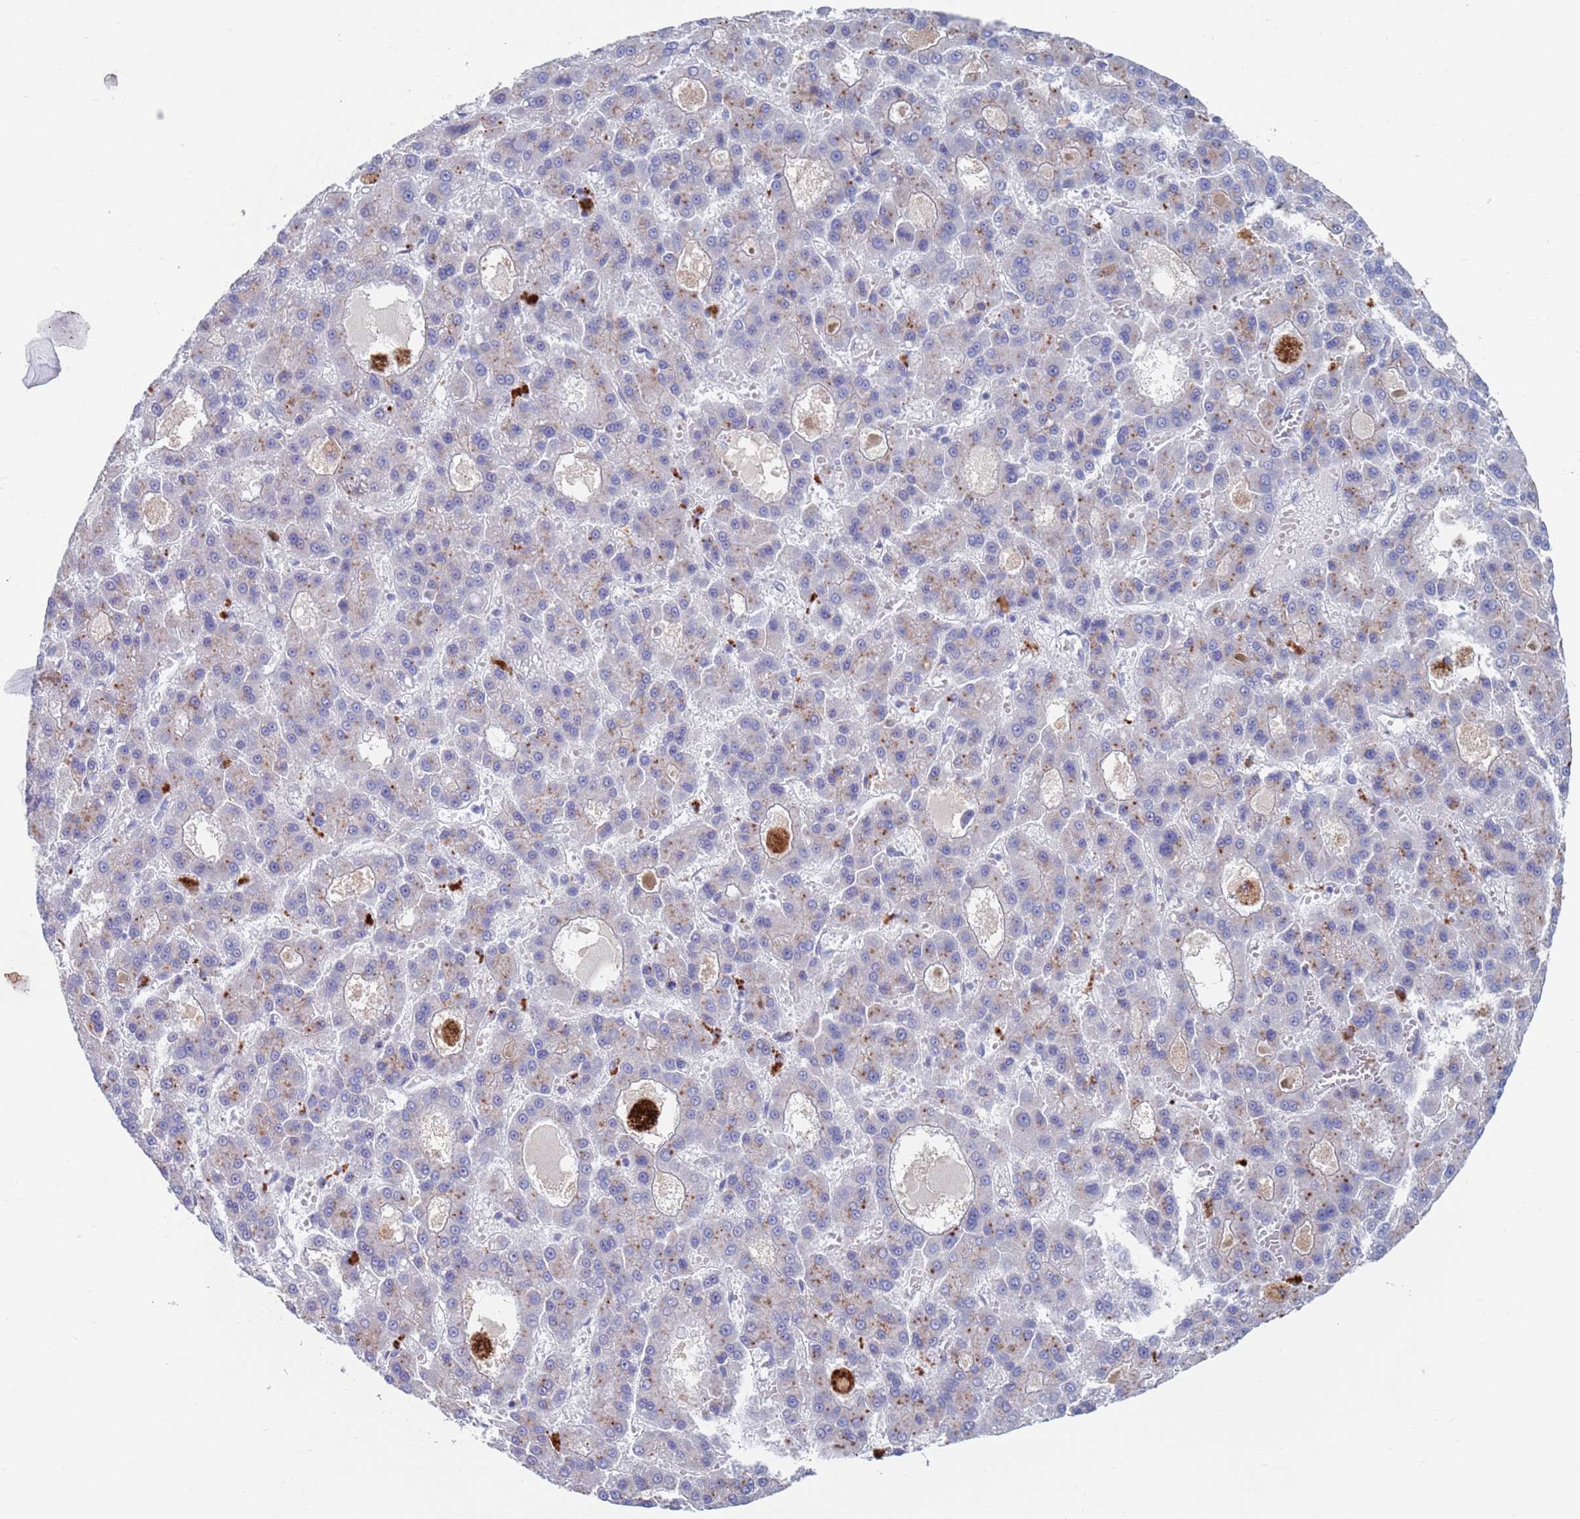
{"staining": {"intensity": "negative", "quantity": "none", "location": "none"}, "tissue": "liver cancer", "cell_type": "Tumor cells", "image_type": "cancer", "snomed": [{"axis": "morphology", "description": "Carcinoma, Hepatocellular, NOS"}, {"axis": "topography", "description": "Liver"}], "caption": "DAB (3,3'-diaminobenzidine) immunohistochemical staining of human liver cancer shows no significant positivity in tumor cells.", "gene": "FUCA1", "patient": {"sex": "male", "age": 70}}